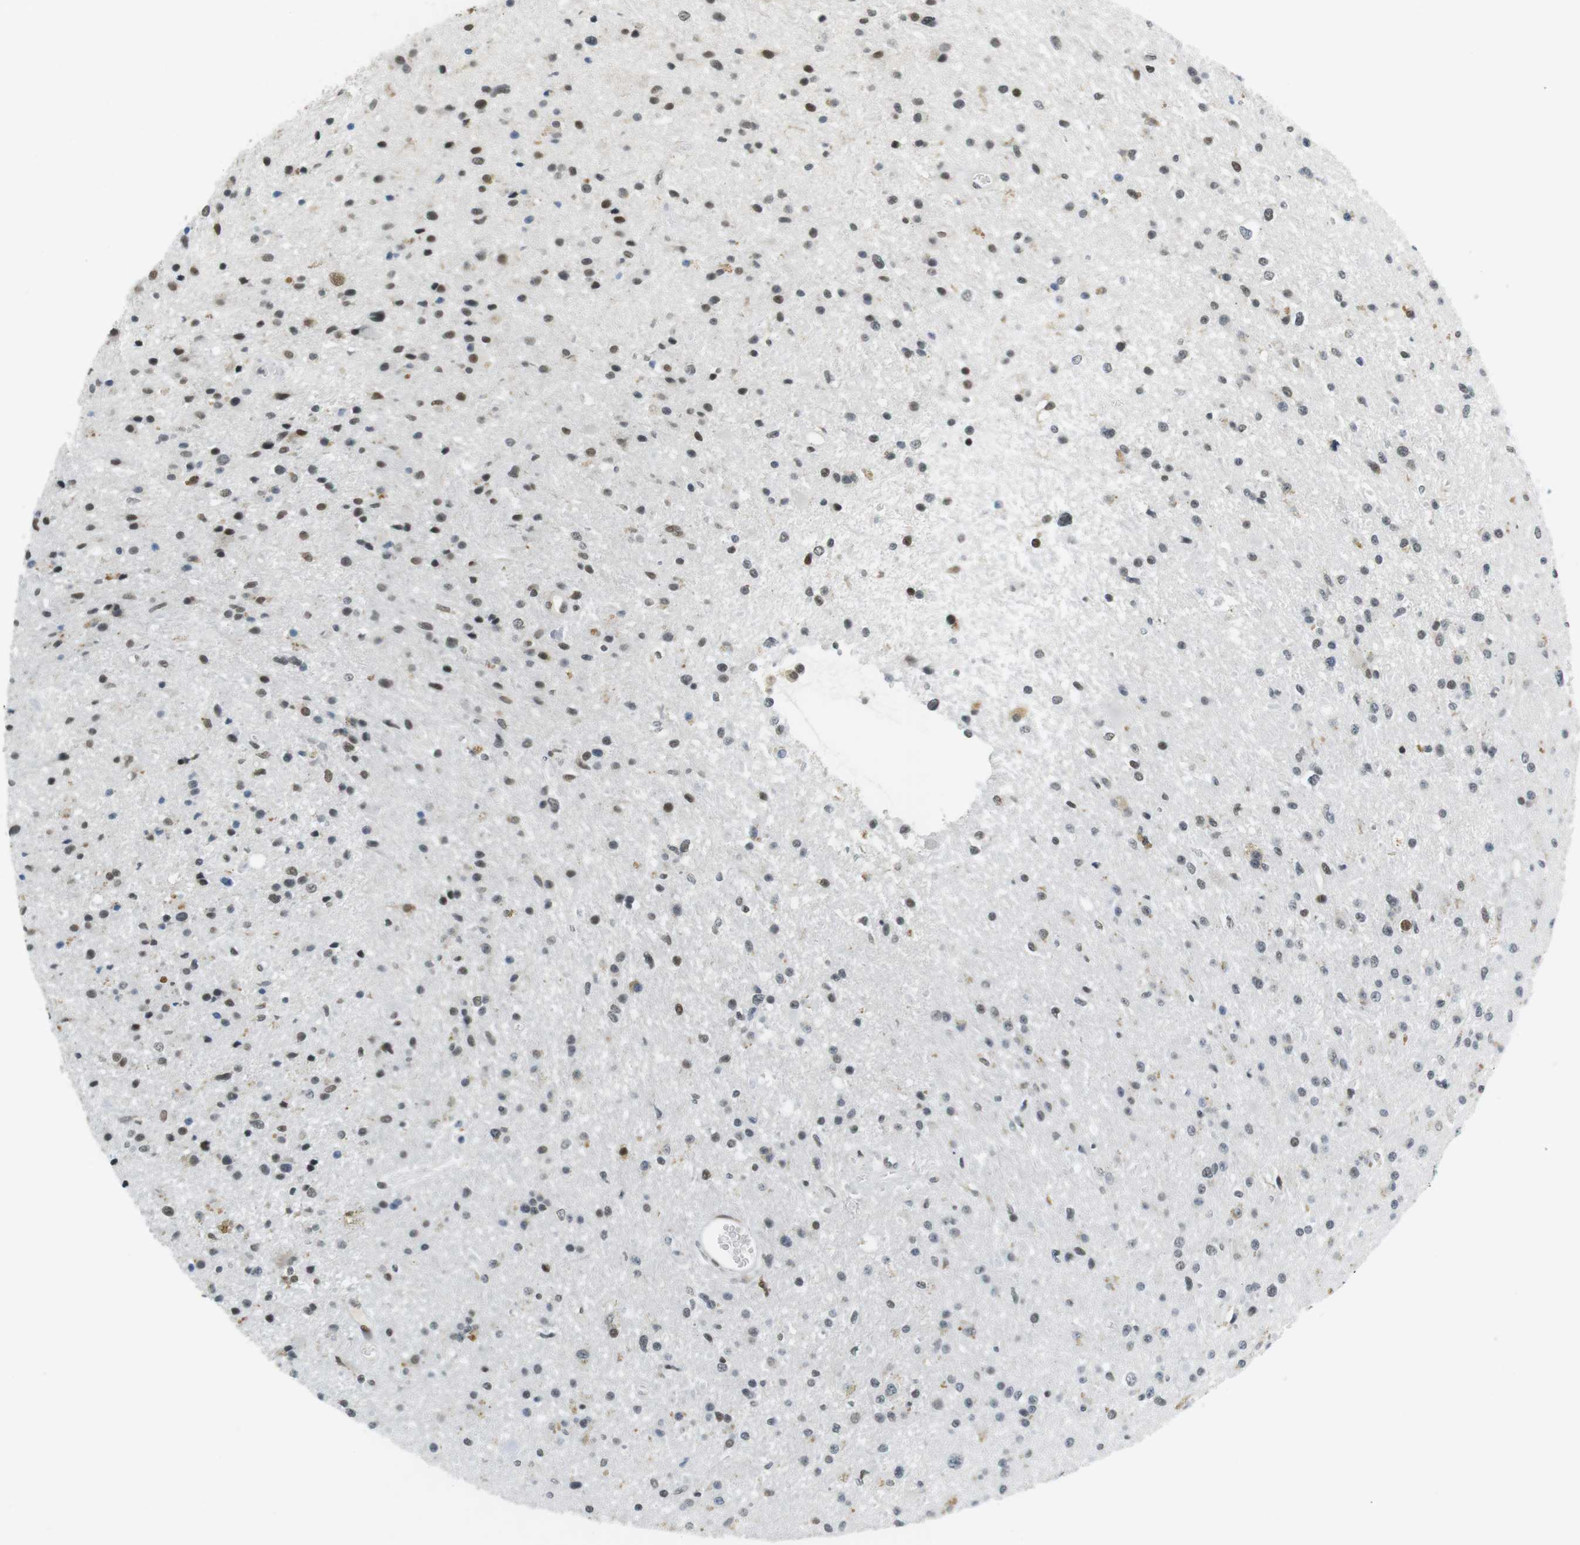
{"staining": {"intensity": "moderate", "quantity": ">75%", "location": "nuclear"}, "tissue": "glioma", "cell_type": "Tumor cells", "image_type": "cancer", "snomed": [{"axis": "morphology", "description": "Glioma, malignant, High grade"}, {"axis": "topography", "description": "Brain"}], "caption": "Malignant high-grade glioma stained with a protein marker shows moderate staining in tumor cells.", "gene": "RNF38", "patient": {"sex": "male", "age": 33}}